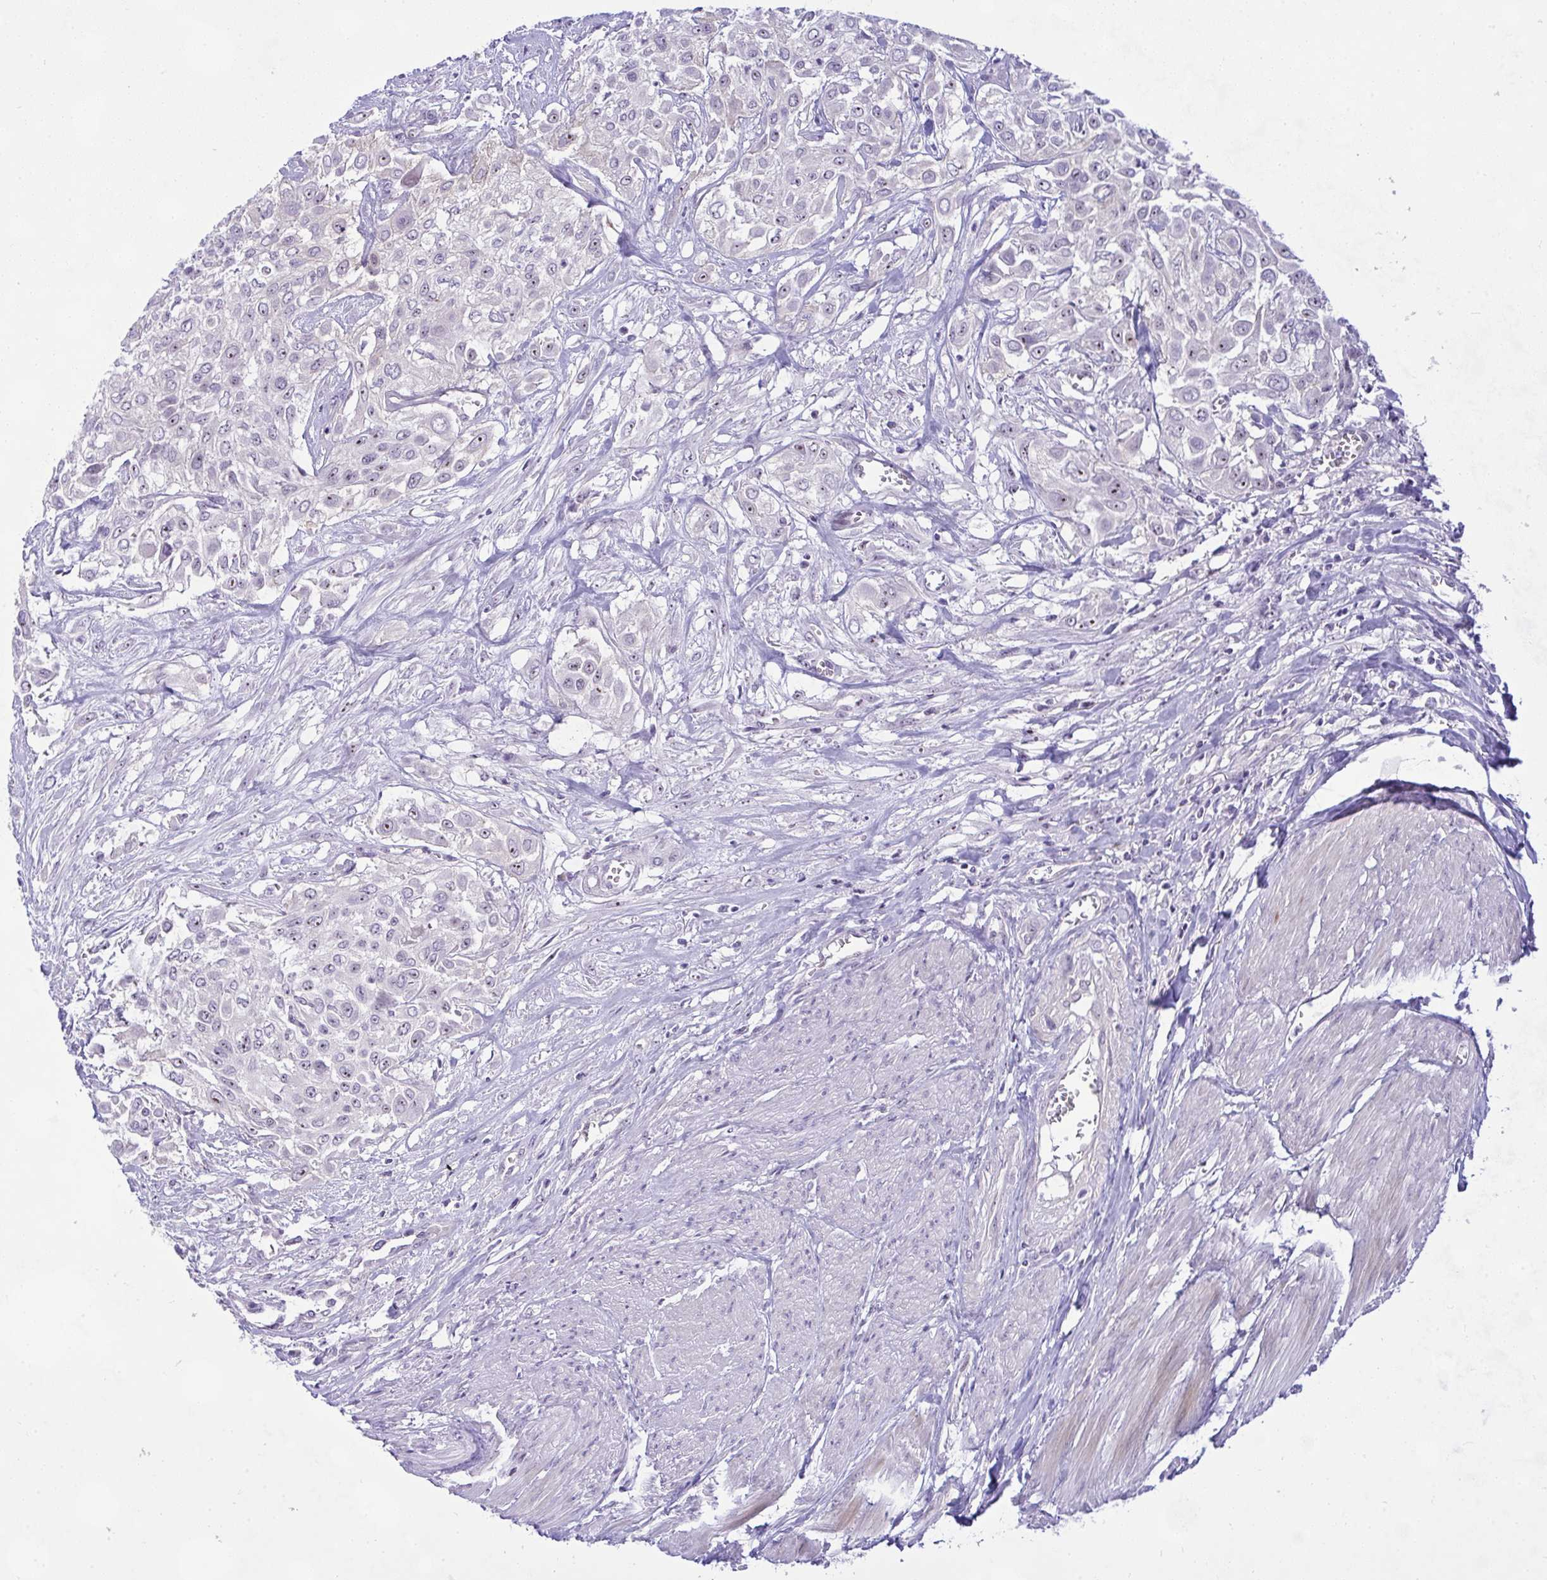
{"staining": {"intensity": "moderate", "quantity": "<25%", "location": "nuclear"}, "tissue": "urothelial cancer", "cell_type": "Tumor cells", "image_type": "cancer", "snomed": [{"axis": "morphology", "description": "Urothelial carcinoma, High grade"}, {"axis": "topography", "description": "Urinary bladder"}], "caption": "Urothelial cancer stained with a brown dye exhibits moderate nuclear positive positivity in about <25% of tumor cells.", "gene": "NFXL1", "patient": {"sex": "male", "age": 57}}